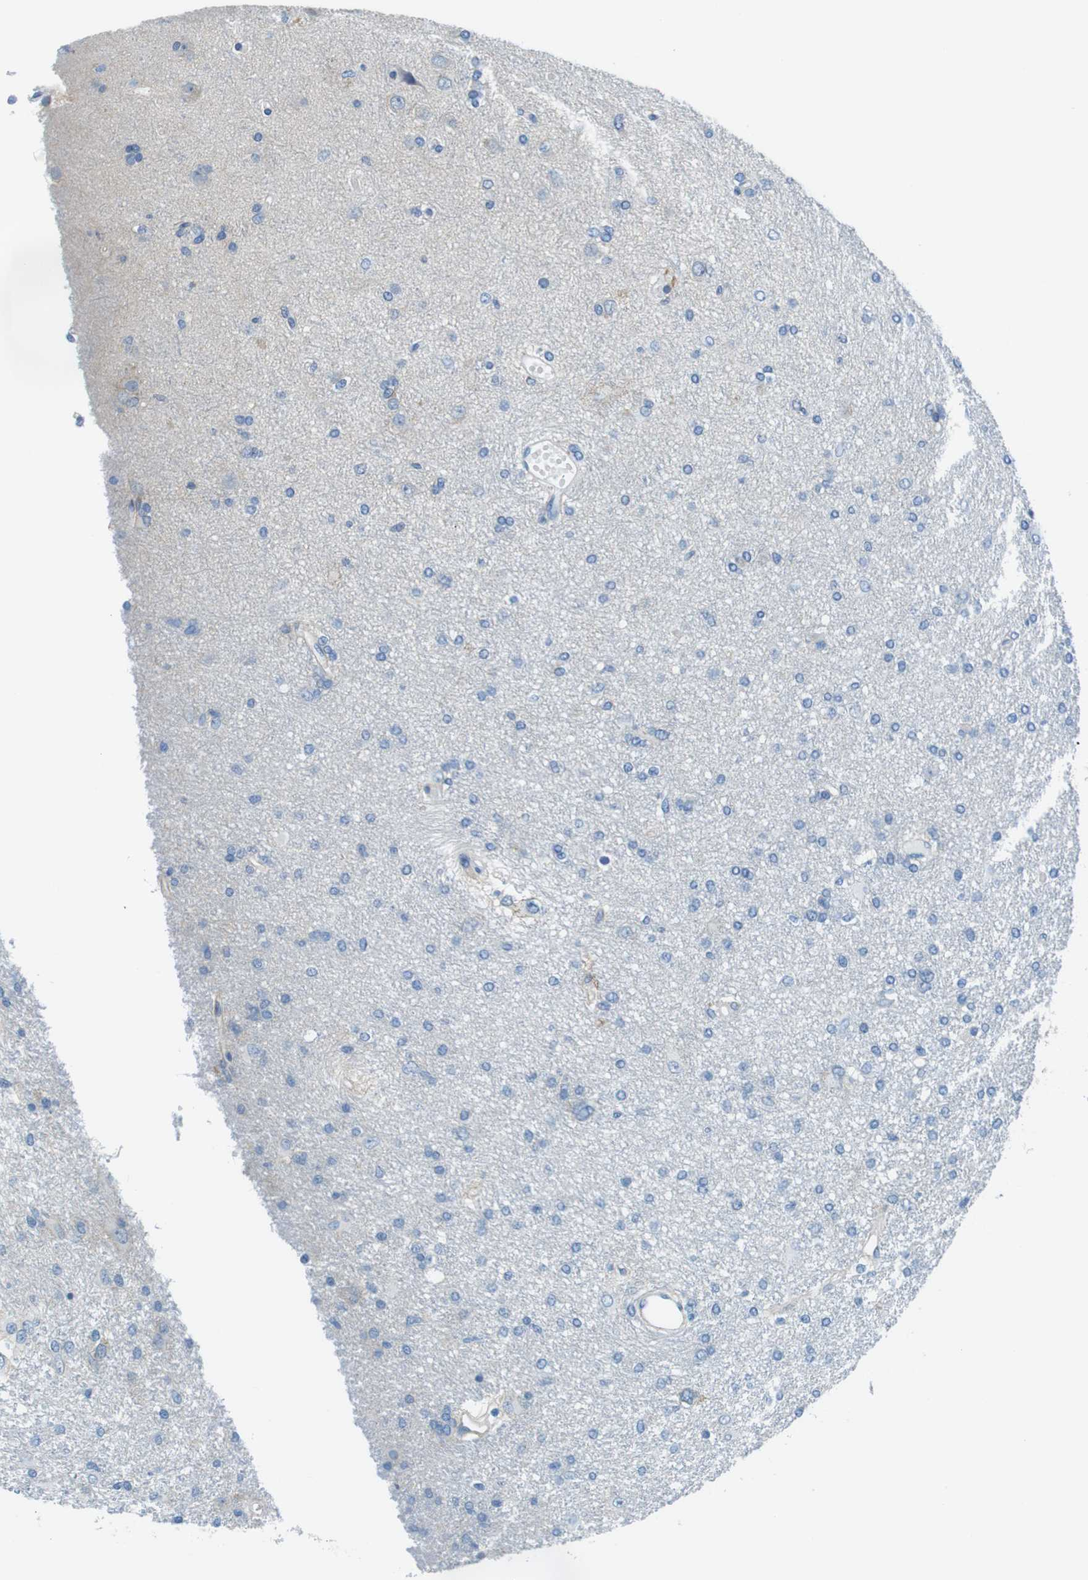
{"staining": {"intensity": "negative", "quantity": "none", "location": "none"}, "tissue": "glioma", "cell_type": "Tumor cells", "image_type": "cancer", "snomed": [{"axis": "morphology", "description": "Glioma, malignant, High grade"}, {"axis": "topography", "description": "Brain"}], "caption": "Photomicrograph shows no significant protein expression in tumor cells of glioma.", "gene": "SLC6A6", "patient": {"sex": "female", "age": 59}}